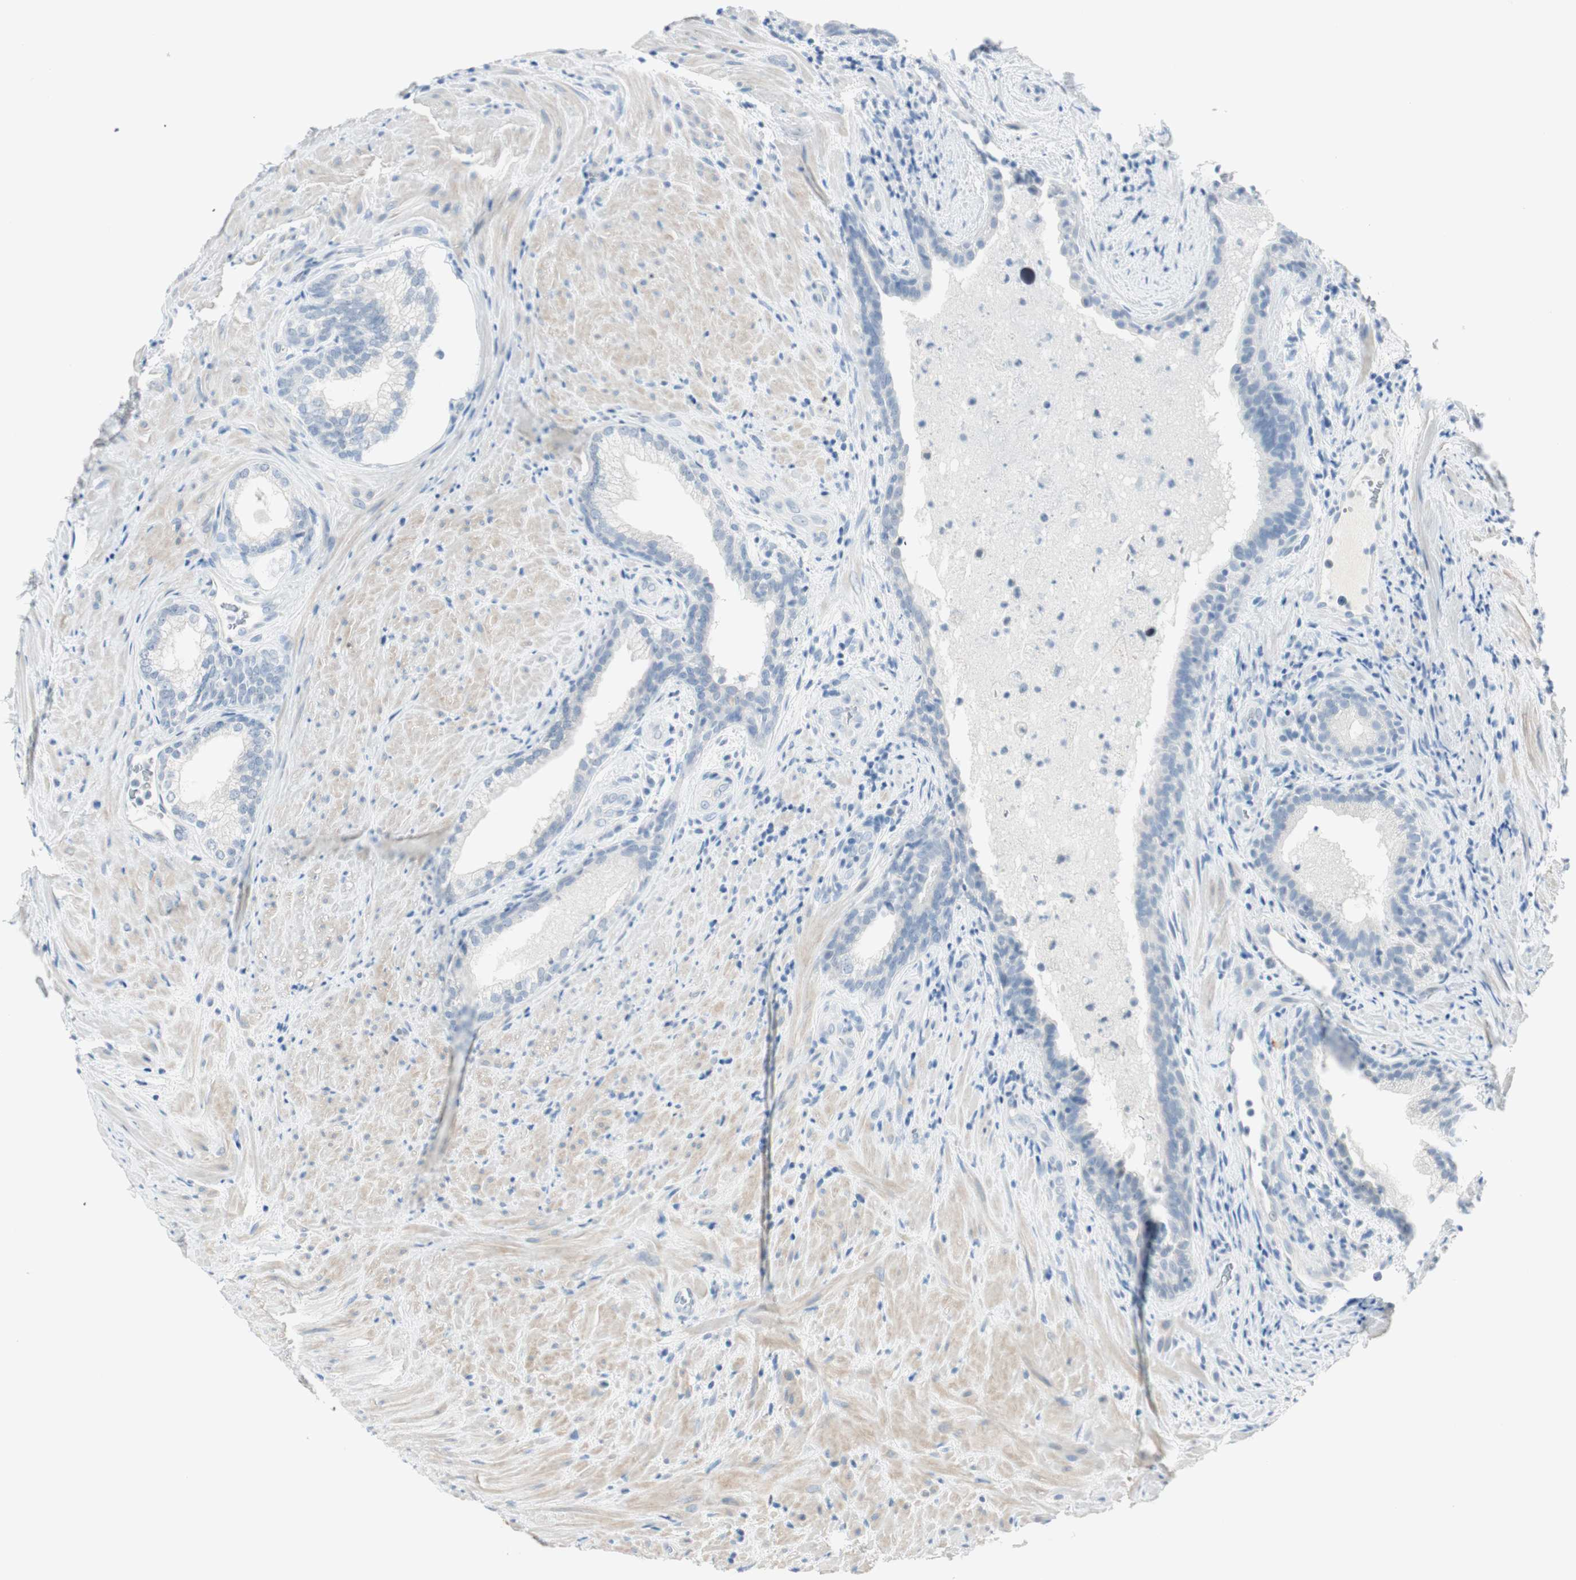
{"staining": {"intensity": "negative", "quantity": "none", "location": "none"}, "tissue": "prostate", "cell_type": "Glandular cells", "image_type": "normal", "snomed": [{"axis": "morphology", "description": "Normal tissue, NOS"}, {"axis": "topography", "description": "Prostate"}], "caption": "High power microscopy histopathology image of an immunohistochemistry micrograph of normal prostate, revealing no significant staining in glandular cells.", "gene": "MLLT10", "patient": {"sex": "male", "age": 76}}